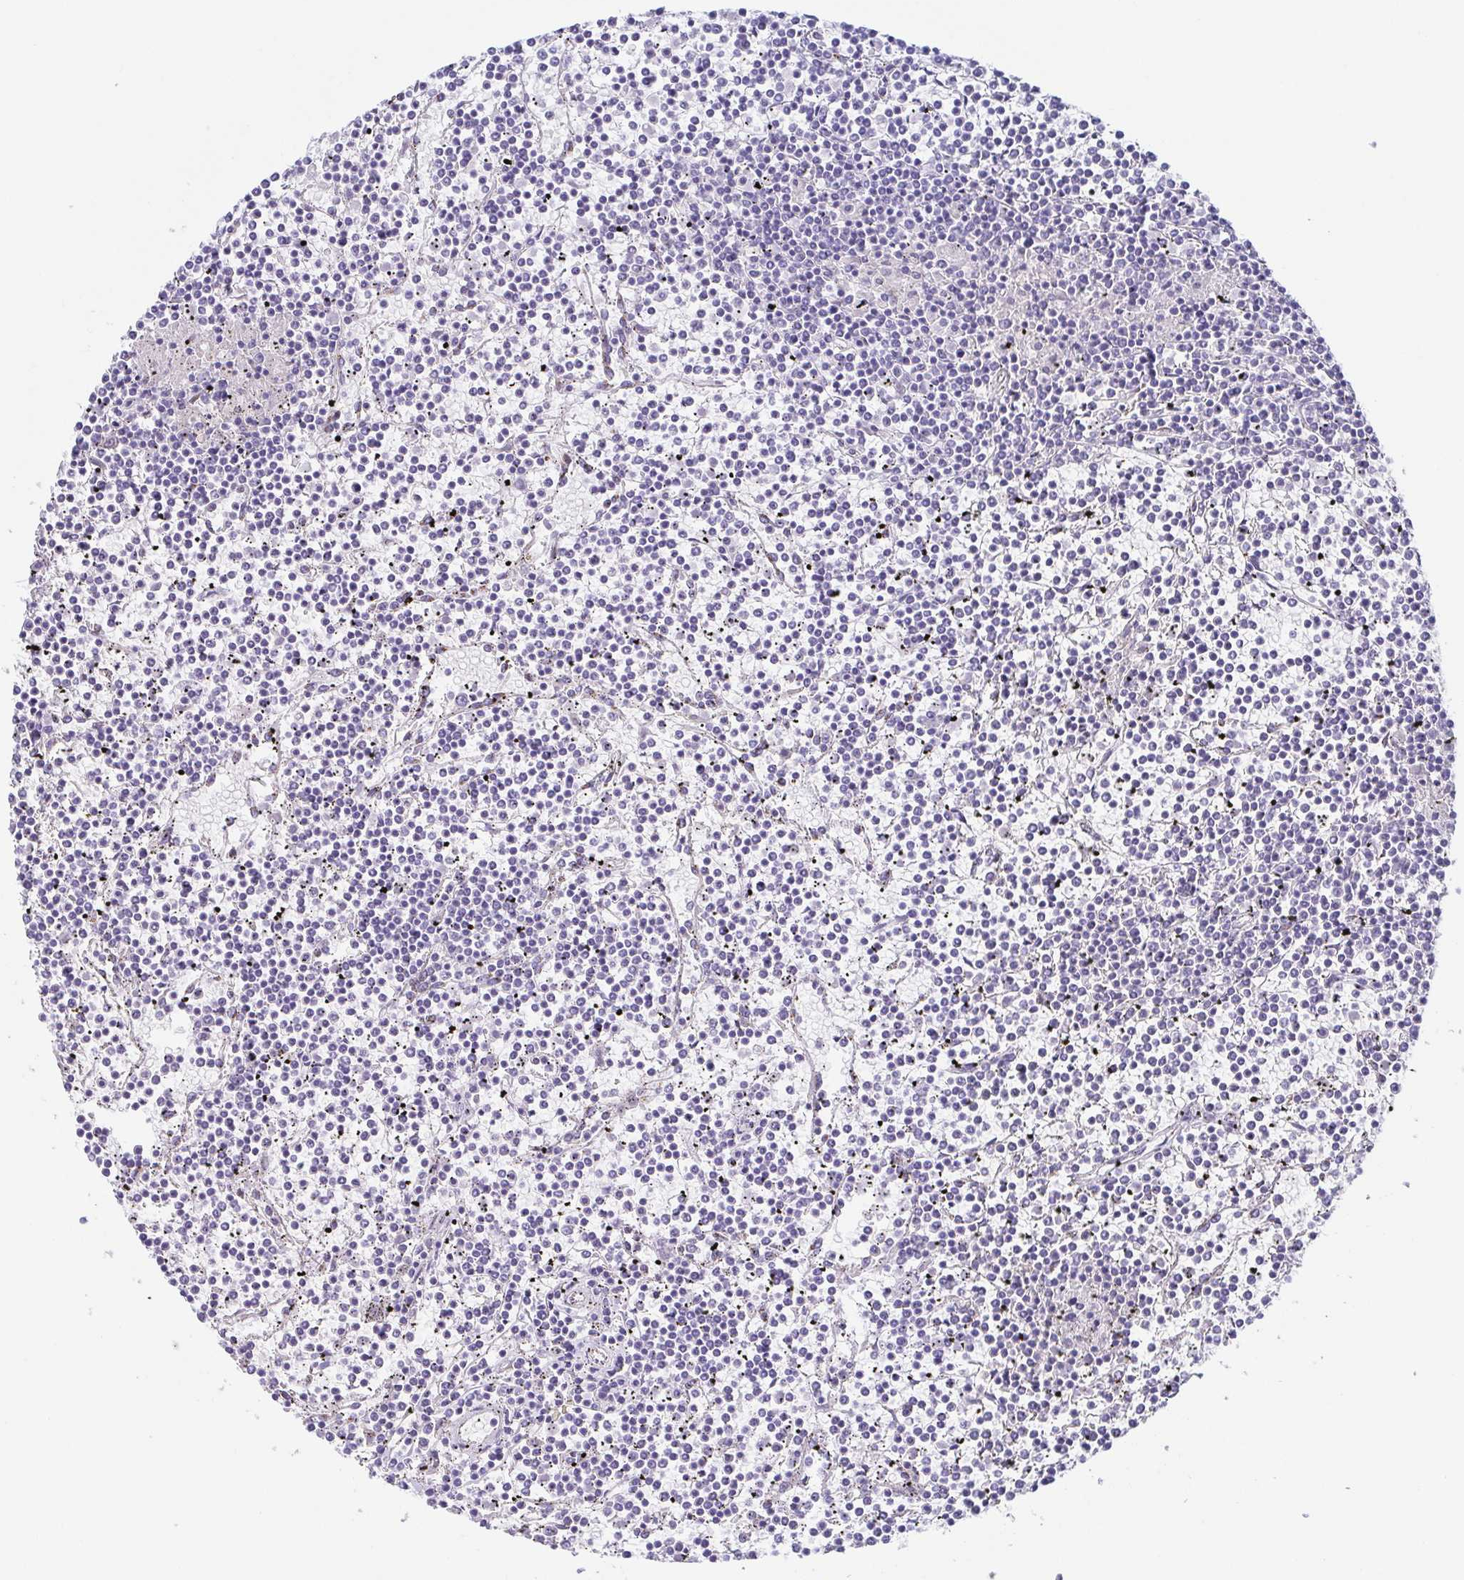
{"staining": {"intensity": "negative", "quantity": "none", "location": "none"}, "tissue": "lymphoma", "cell_type": "Tumor cells", "image_type": "cancer", "snomed": [{"axis": "morphology", "description": "Malignant lymphoma, non-Hodgkin's type, Low grade"}, {"axis": "topography", "description": "Spleen"}], "caption": "A high-resolution image shows immunohistochemistry staining of malignant lymphoma, non-Hodgkin's type (low-grade), which displays no significant staining in tumor cells.", "gene": "LDLRAD1", "patient": {"sex": "female", "age": 19}}